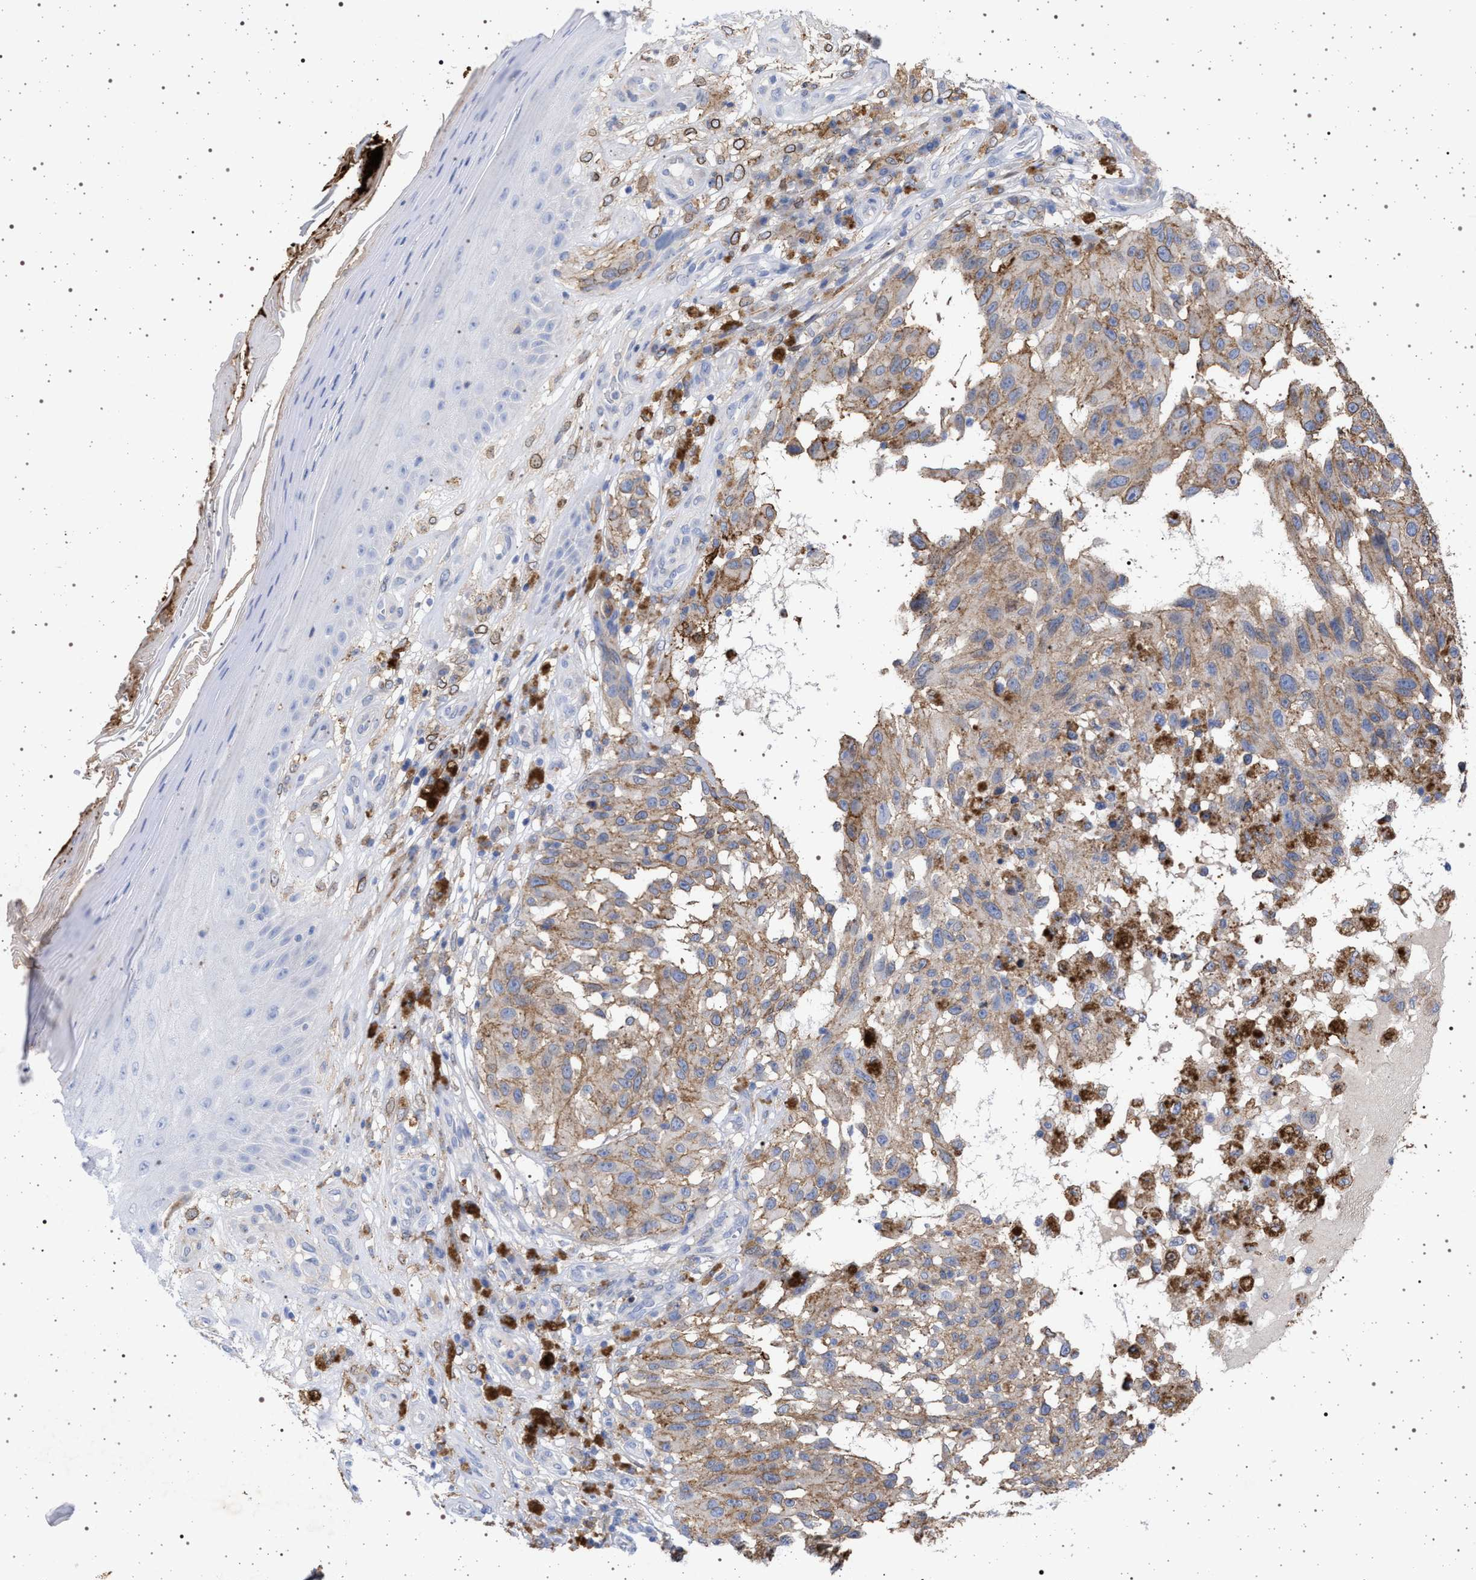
{"staining": {"intensity": "weak", "quantity": ">75%", "location": "cytoplasmic/membranous"}, "tissue": "melanoma", "cell_type": "Tumor cells", "image_type": "cancer", "snomed": [{"axis": "morphology", "description": "Malignant melanoma, NOS"}, {"axis": "topography", "description": "Skin"}], "caption": "Immunohistochemical staining of malignant melanoma reveals weak cytoplasmic/membranous protein positivity in about >75% of tumor cells.", "gene": "PLG", "patient": {"sex": "female", "age": 73}}